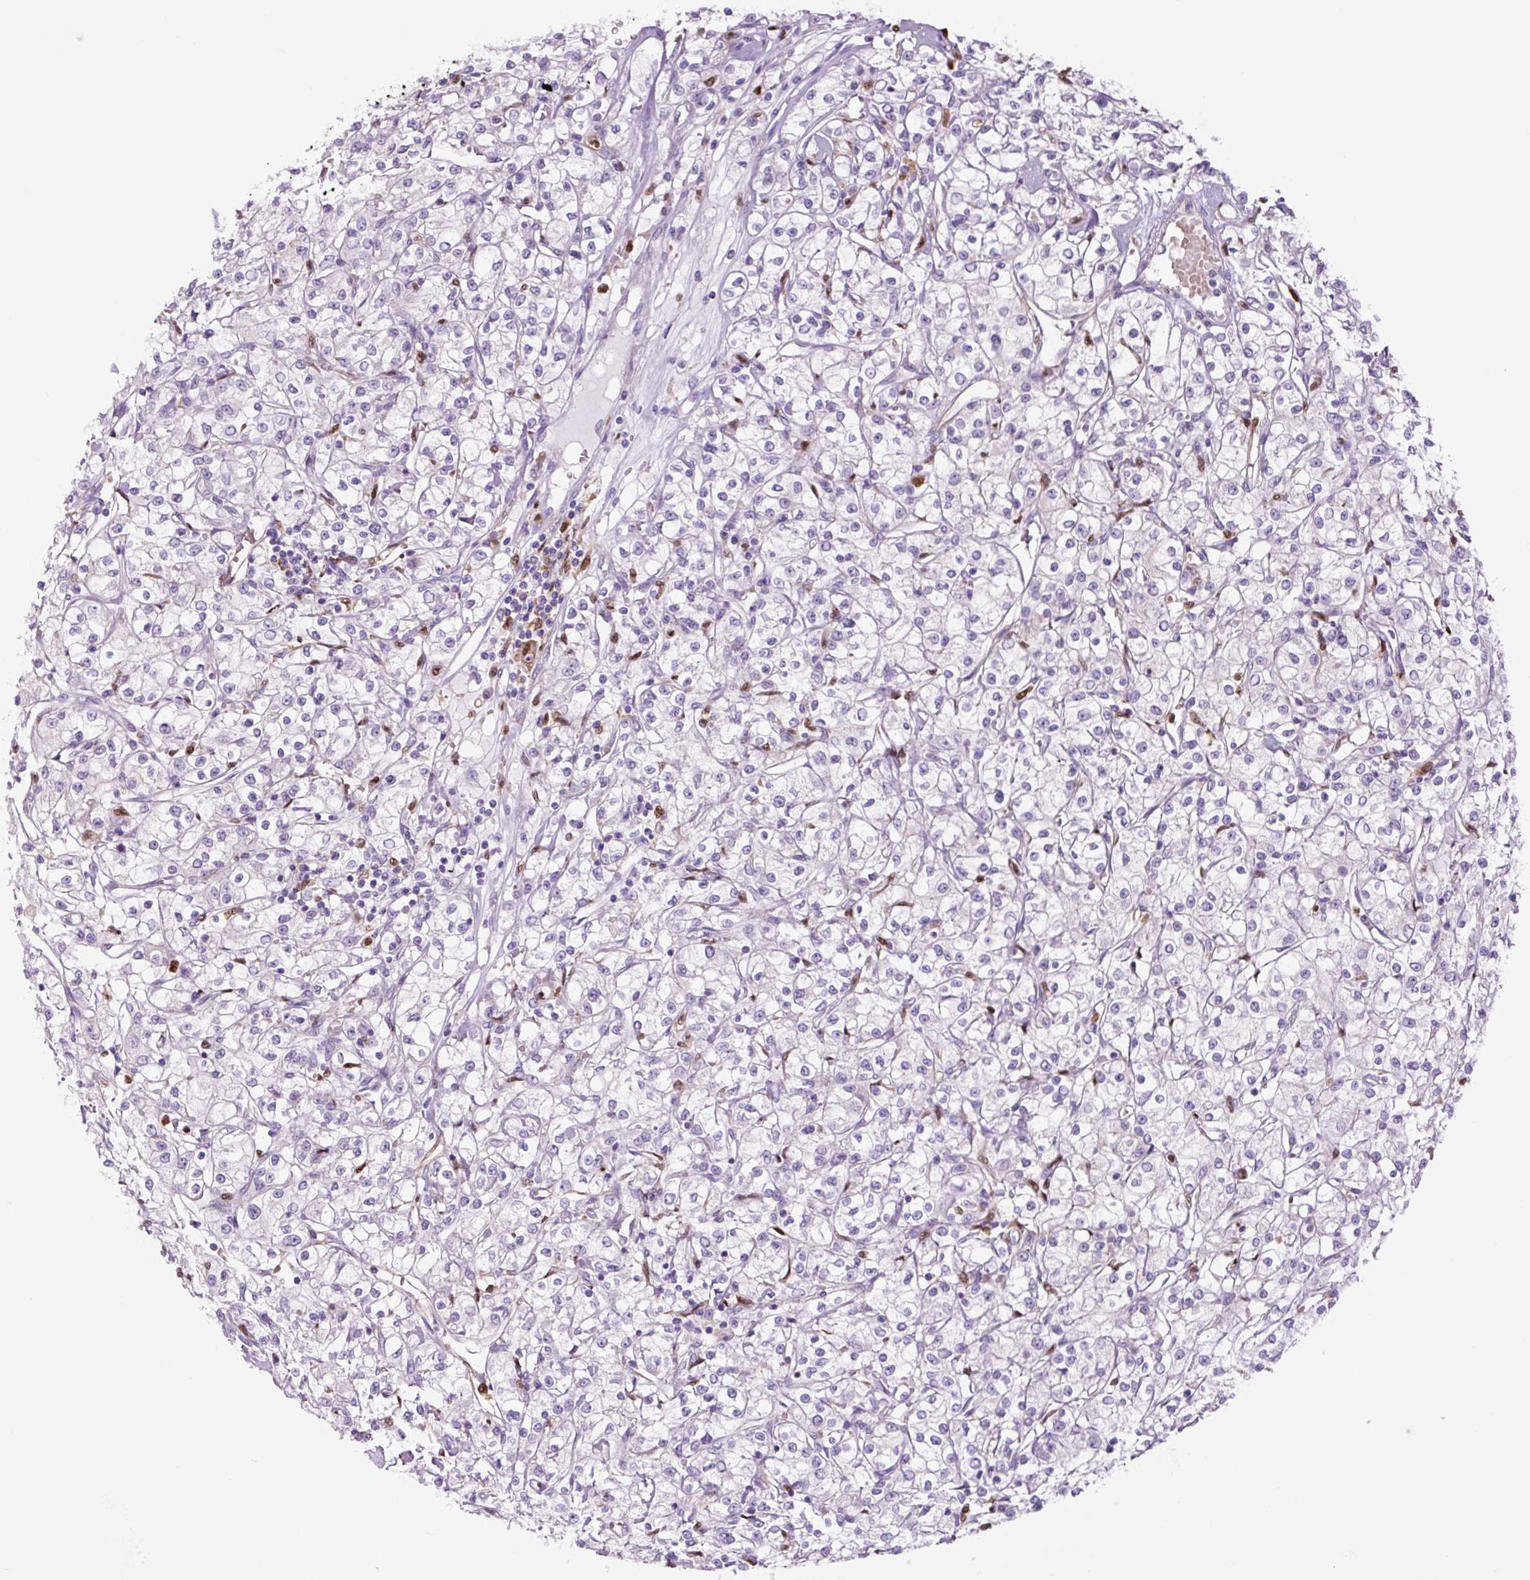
{"staining": {"intensity": "negative", "quantity": "none", "location": "none"}, "tissue": "renal cancer", "cell_type": "Tumor cells", "image_type": "cancer", "snomed": [{"axis": "morphology", "description": "Adenocarcinoma, NOS"}, {"axis": "topography", "description": "Kidney"}], "caption": "Immunohistochemical staining of renal cancer displays no significant staining in tumor cells.", "gene": "SPI1", "patient": {"sex": "female", "age": 59}}